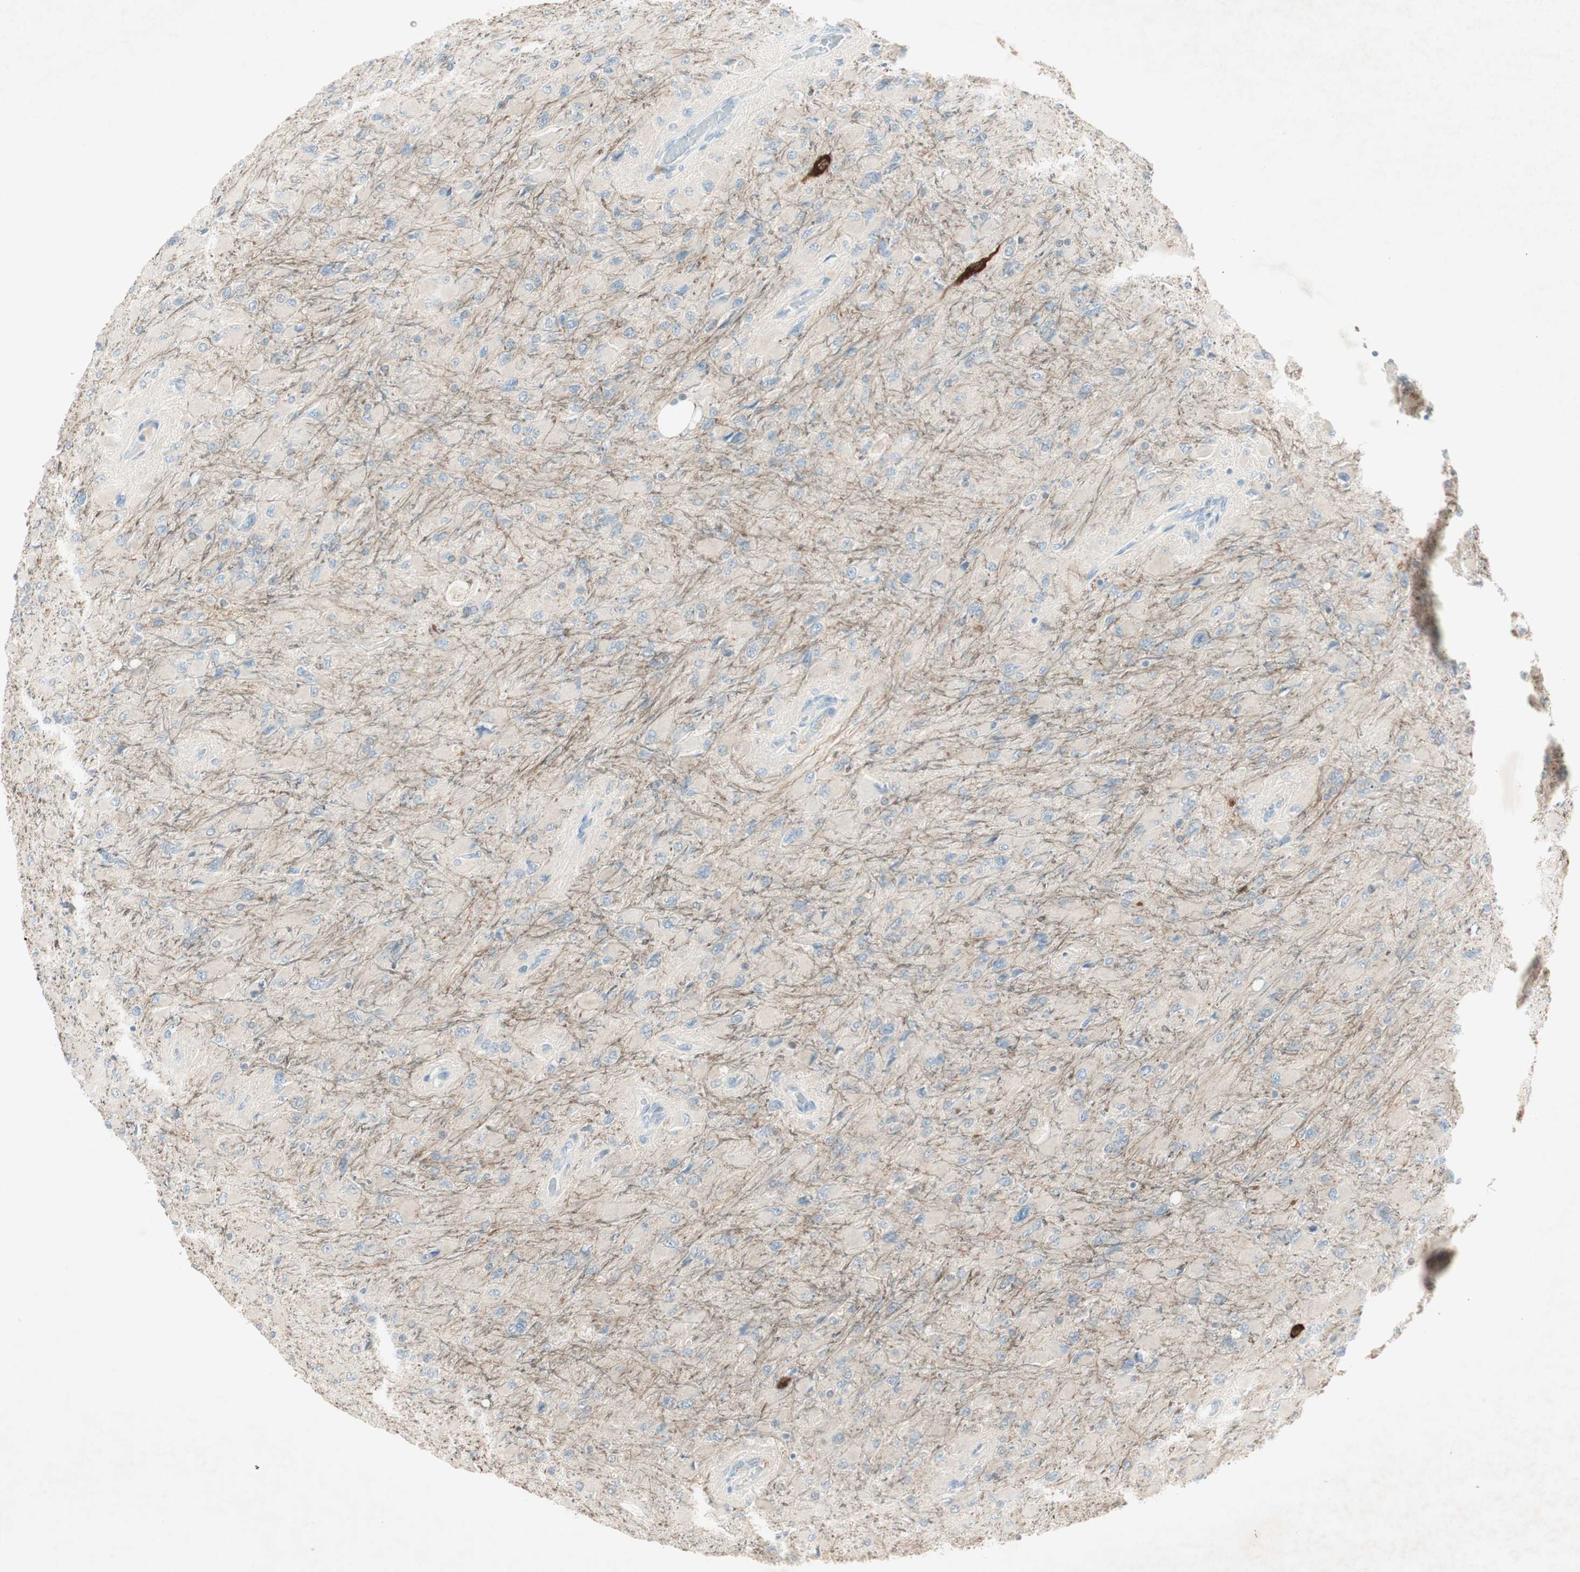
{"staining": {"intensity": "negative", "quantity": "none", "location": "none"}, "tissue": "glioma", "cell_type": "Tumor cells", "image_type": "cancer", "snomed": [{"axis": "morphology", "description": "Glioma, malignant, High grade"}, {"axis": "topography", "description": "Cerebral cortex"}], "caption": "Malignant glioma (high-grade) was stained to show a protein in brown. There is no significant expression in tumor cells.", "gene": "MAPRE3", "patient": {"sex": "female", "age": 36}}